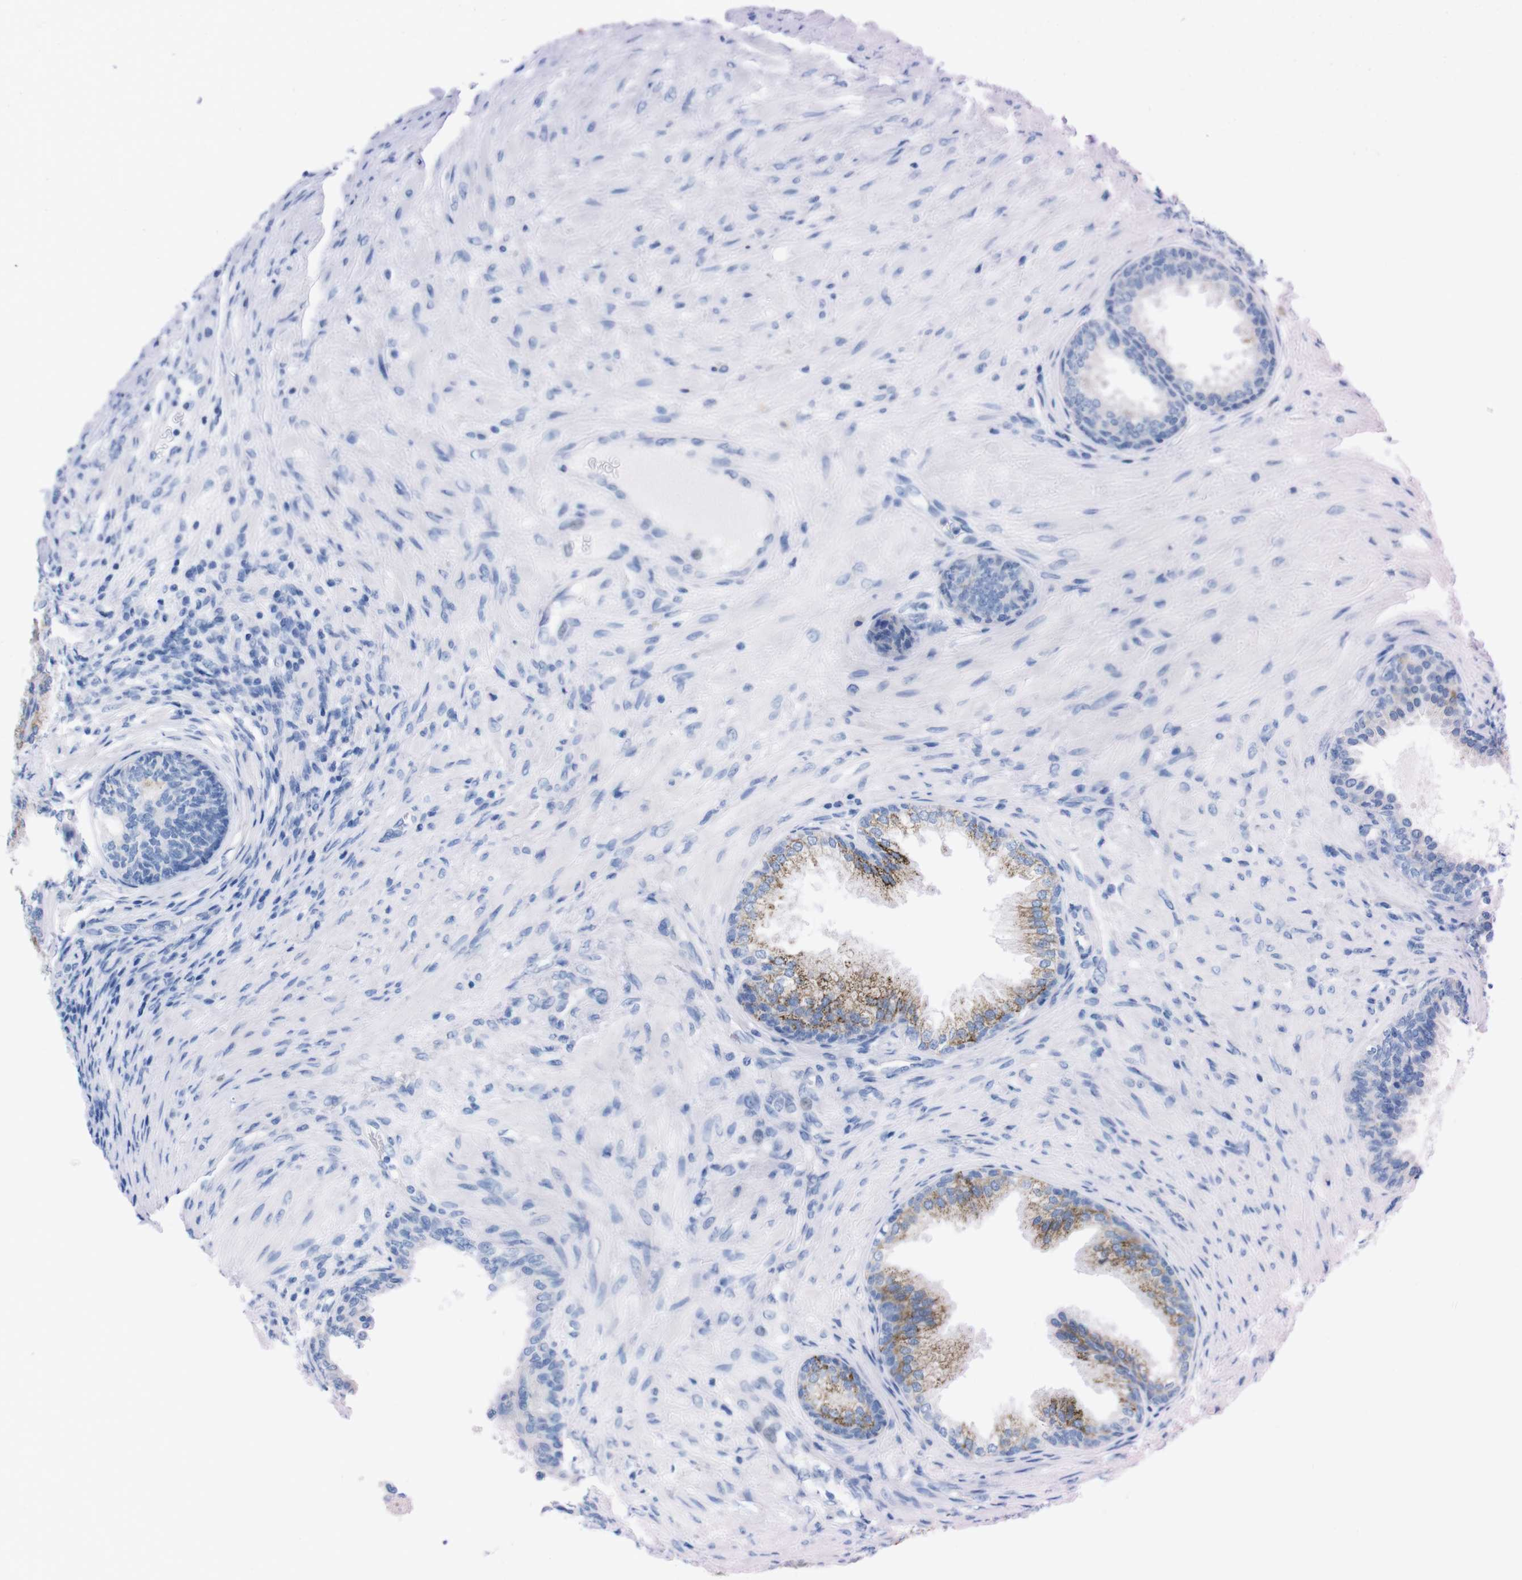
{"staining": {"intensity": "moderate", "quantity": "<25%", "location": "cytoplasmic/membranous"}, "tissue": "prostate", "cell_type": "Glandular cells", "image_type": "normal", "snomed": [{"axis": "morphology", "description": "Normal tissue, NOS"}, {"axis": "topography", "description": "Prostate"}], "caption": "This image reveals IHC staining of normal human prostate, with low moderate cytoplasmic/membranous positivity in about <25% of glandular cells.", "gene": "TMEM243", "patient": {"sex": "male", "age": 76}}